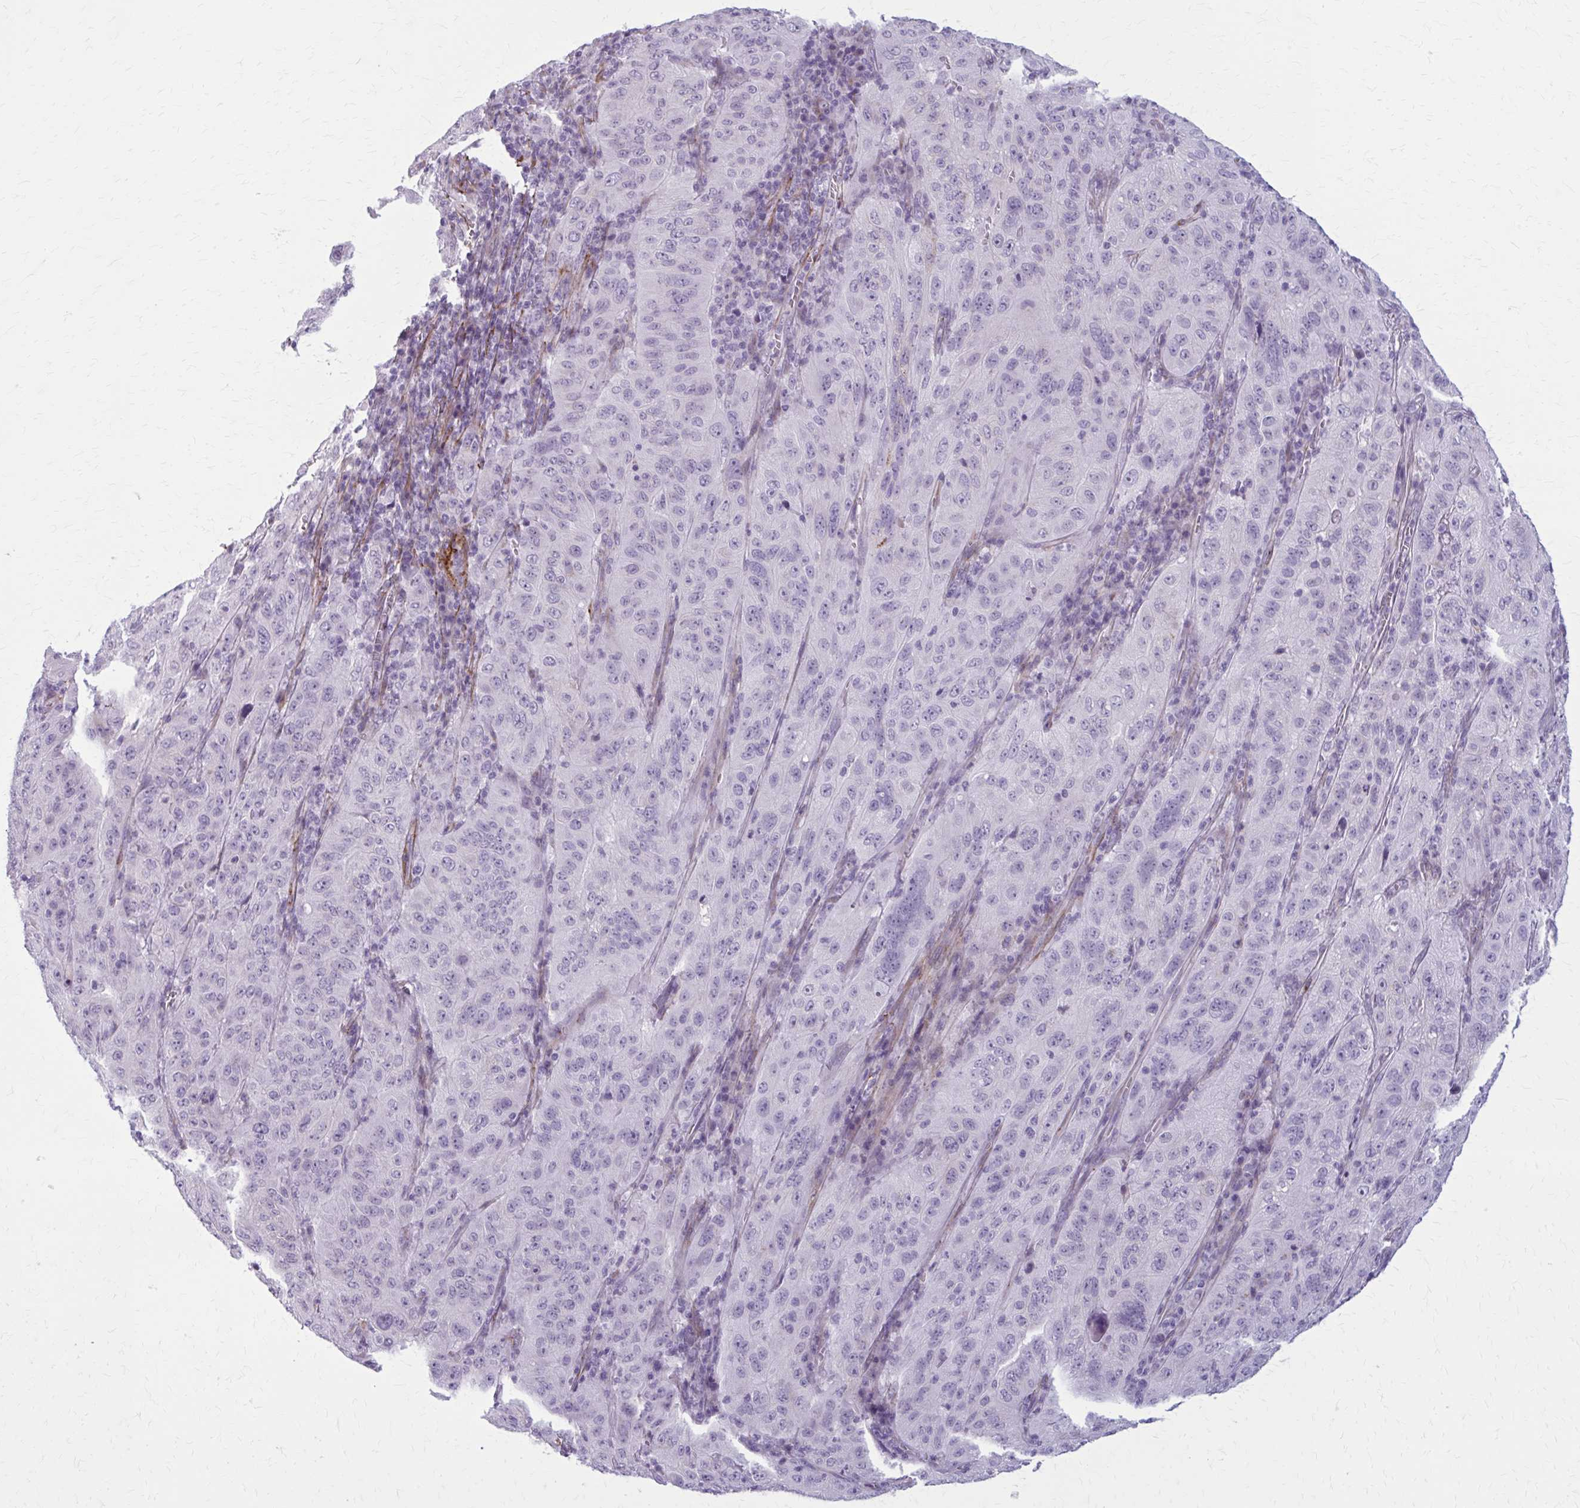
{"staining": {"intensity": "negative", "quantity": "none", "location": "none"}, "tissue": "pancreatic cancer", "cell_type": "Tumor cells", "image_type": "cancer", "snomed": [{"axis": "morphology", "description": "Adenocarcinoma, NOS"}, {"axis": "topography", "description": "Pancreas"}], "caption": "Immunohistochemical staining of human pancreatic cancer shows no significant expression in tumor cells.", "gene": "AKAP12", "patient": {"sex": "male", "age": 63}}